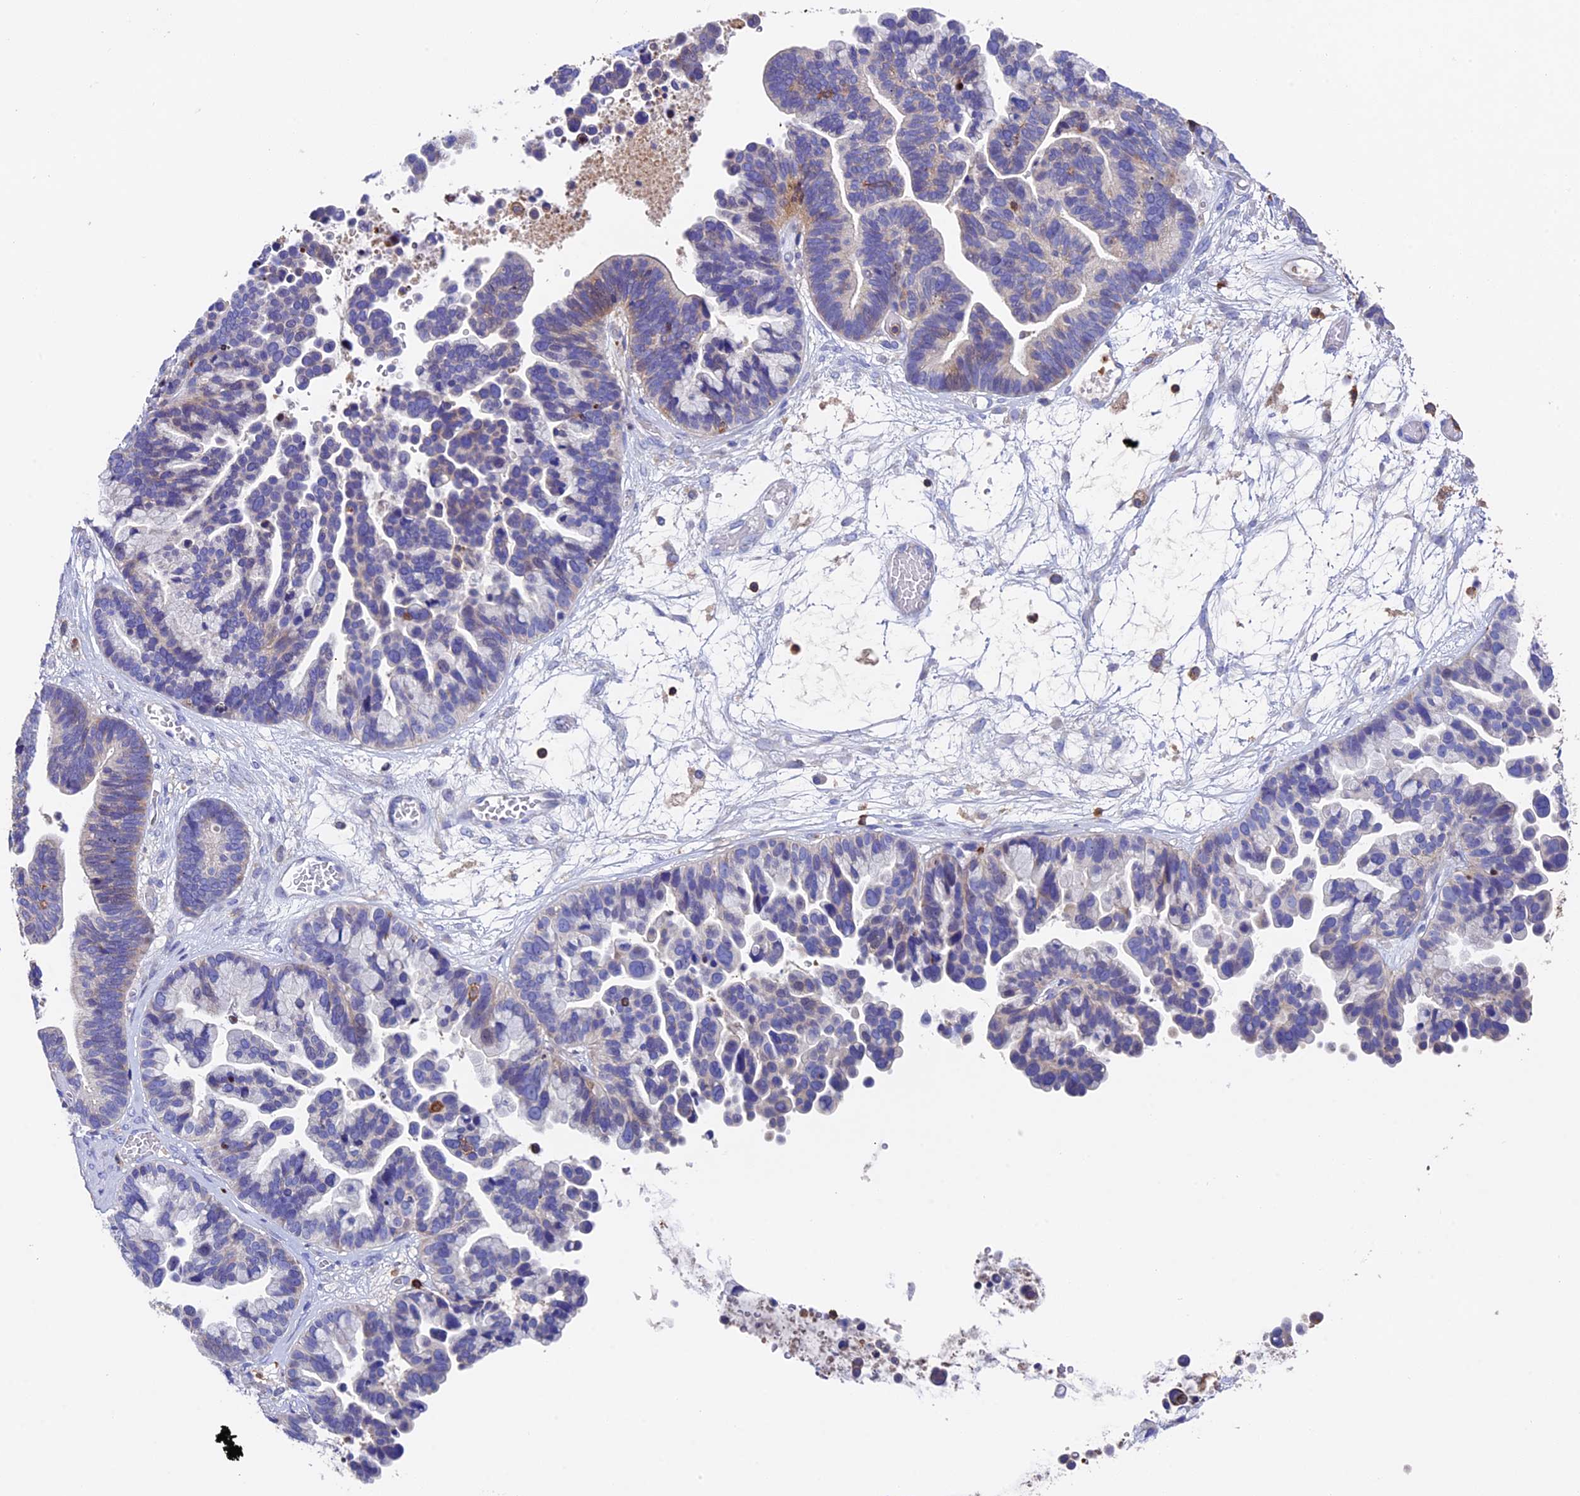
{"staining": {"intensity": "weak", "quantity": "<25%", "location": "cytoplasmic/membranous"}, "tissue": "ovarian cancer", "cell_type": "Tumor cells", "image_type": "cancer", "snomed": [{"axis": "morphology", "description": "Cystadenocarcinoma, serous, NOS"}, {"axis": "topography", "description": "Ovary"}], "caption": "This is an immunohistochemistry (IHC) micrograph of human serous cystadenocarcinoma (ovarian). There is no positivity in tumor cells.", "gene": "ADAT1", "patient": {"sex": "female", "age": 56}}